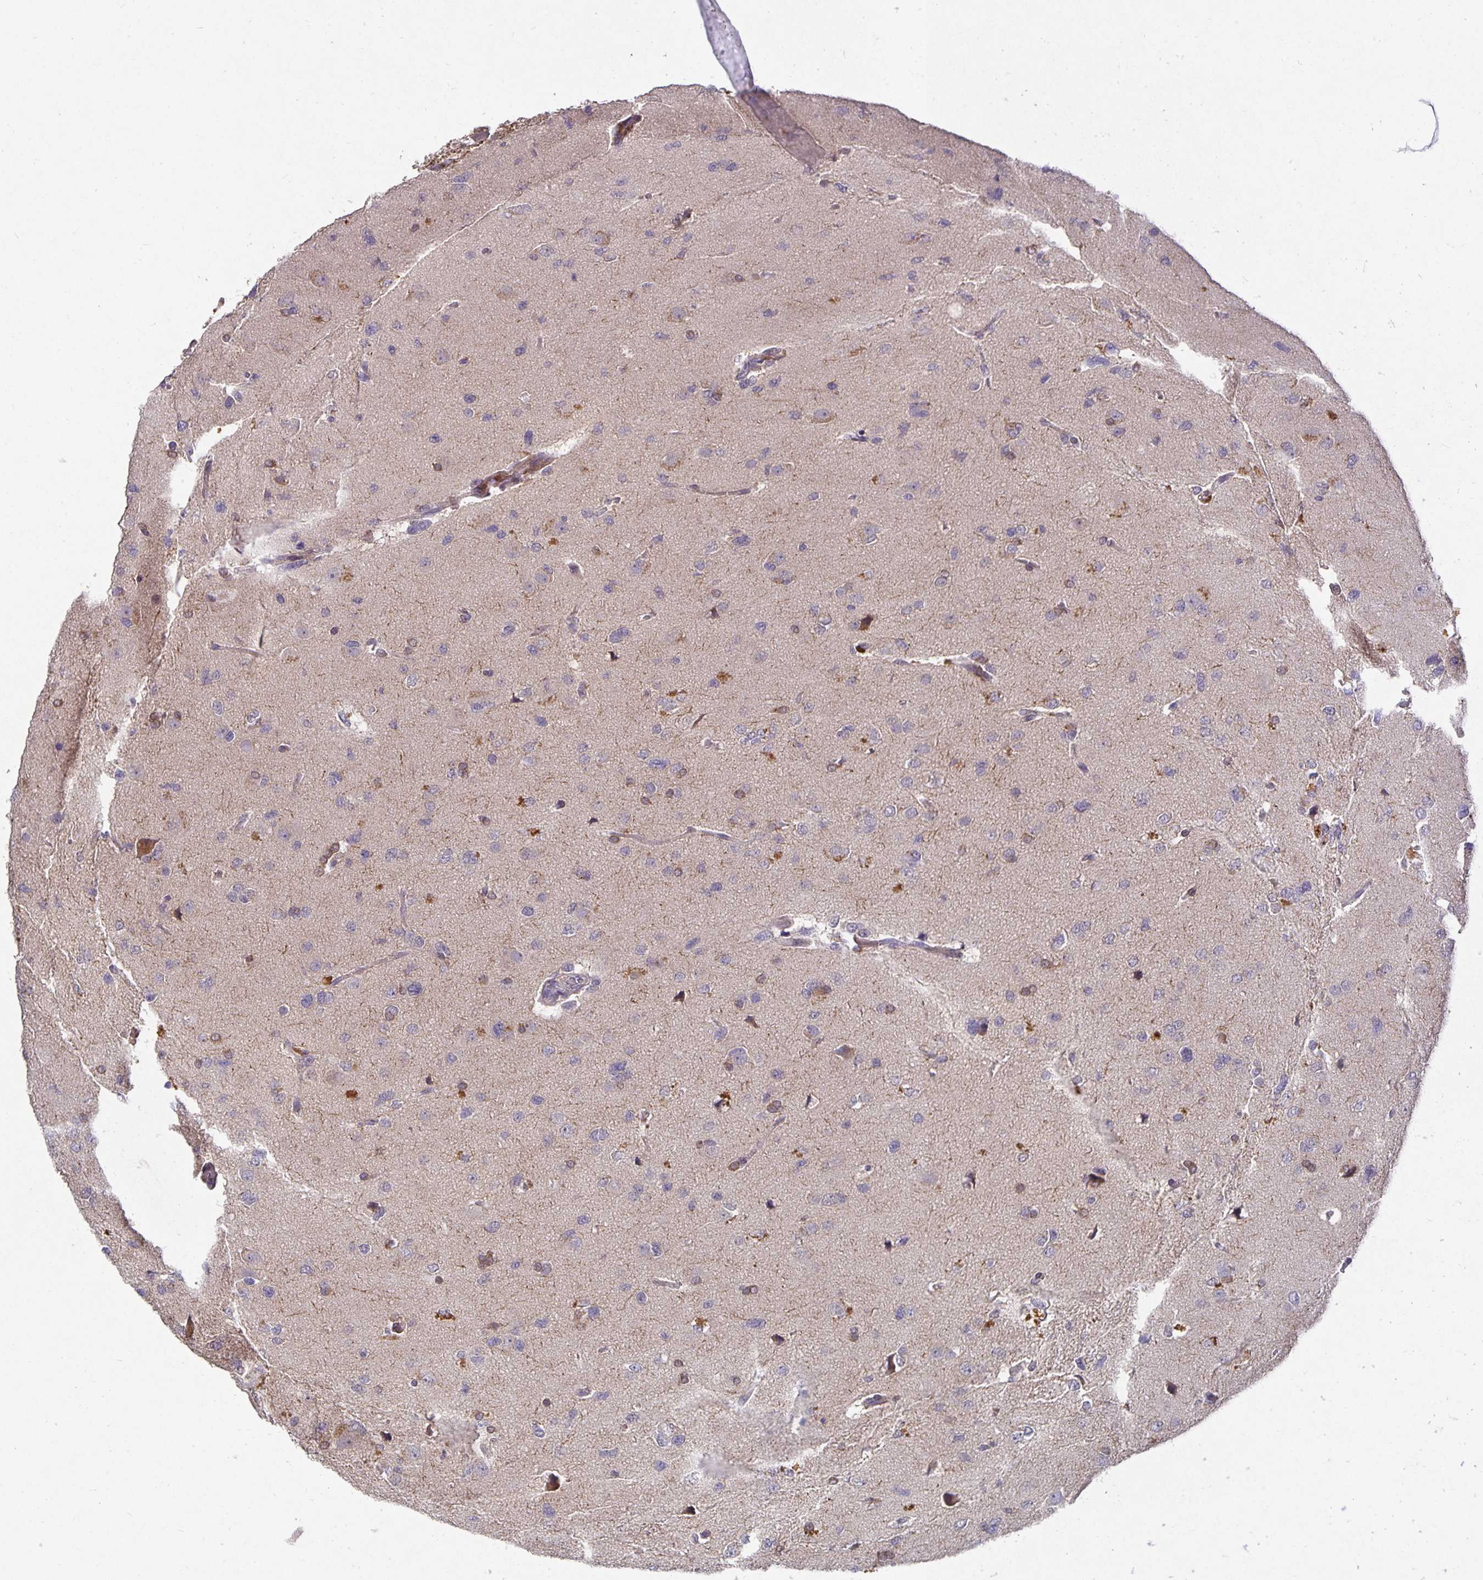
{"staining": {"intensity": "negative", "quantity": "none", "location": "none"}, "tissue": "glioma", "cell_type": "Tumor cells", "image_type": "cancer", "snomed": [{"axis": "morphology", "description": "Glioma, malignant, Low grade"}, {"axis": "topography", "description": "Brain"}], "caption": "IHC histopathology image of neoplastic tissue: glioma stained with DAB (3,3'-diaminobenzidine) shows no significant protein positivity in tumor cells.", "gene": "HEPN1", "patient": {"sex": "female", "age": 55}}